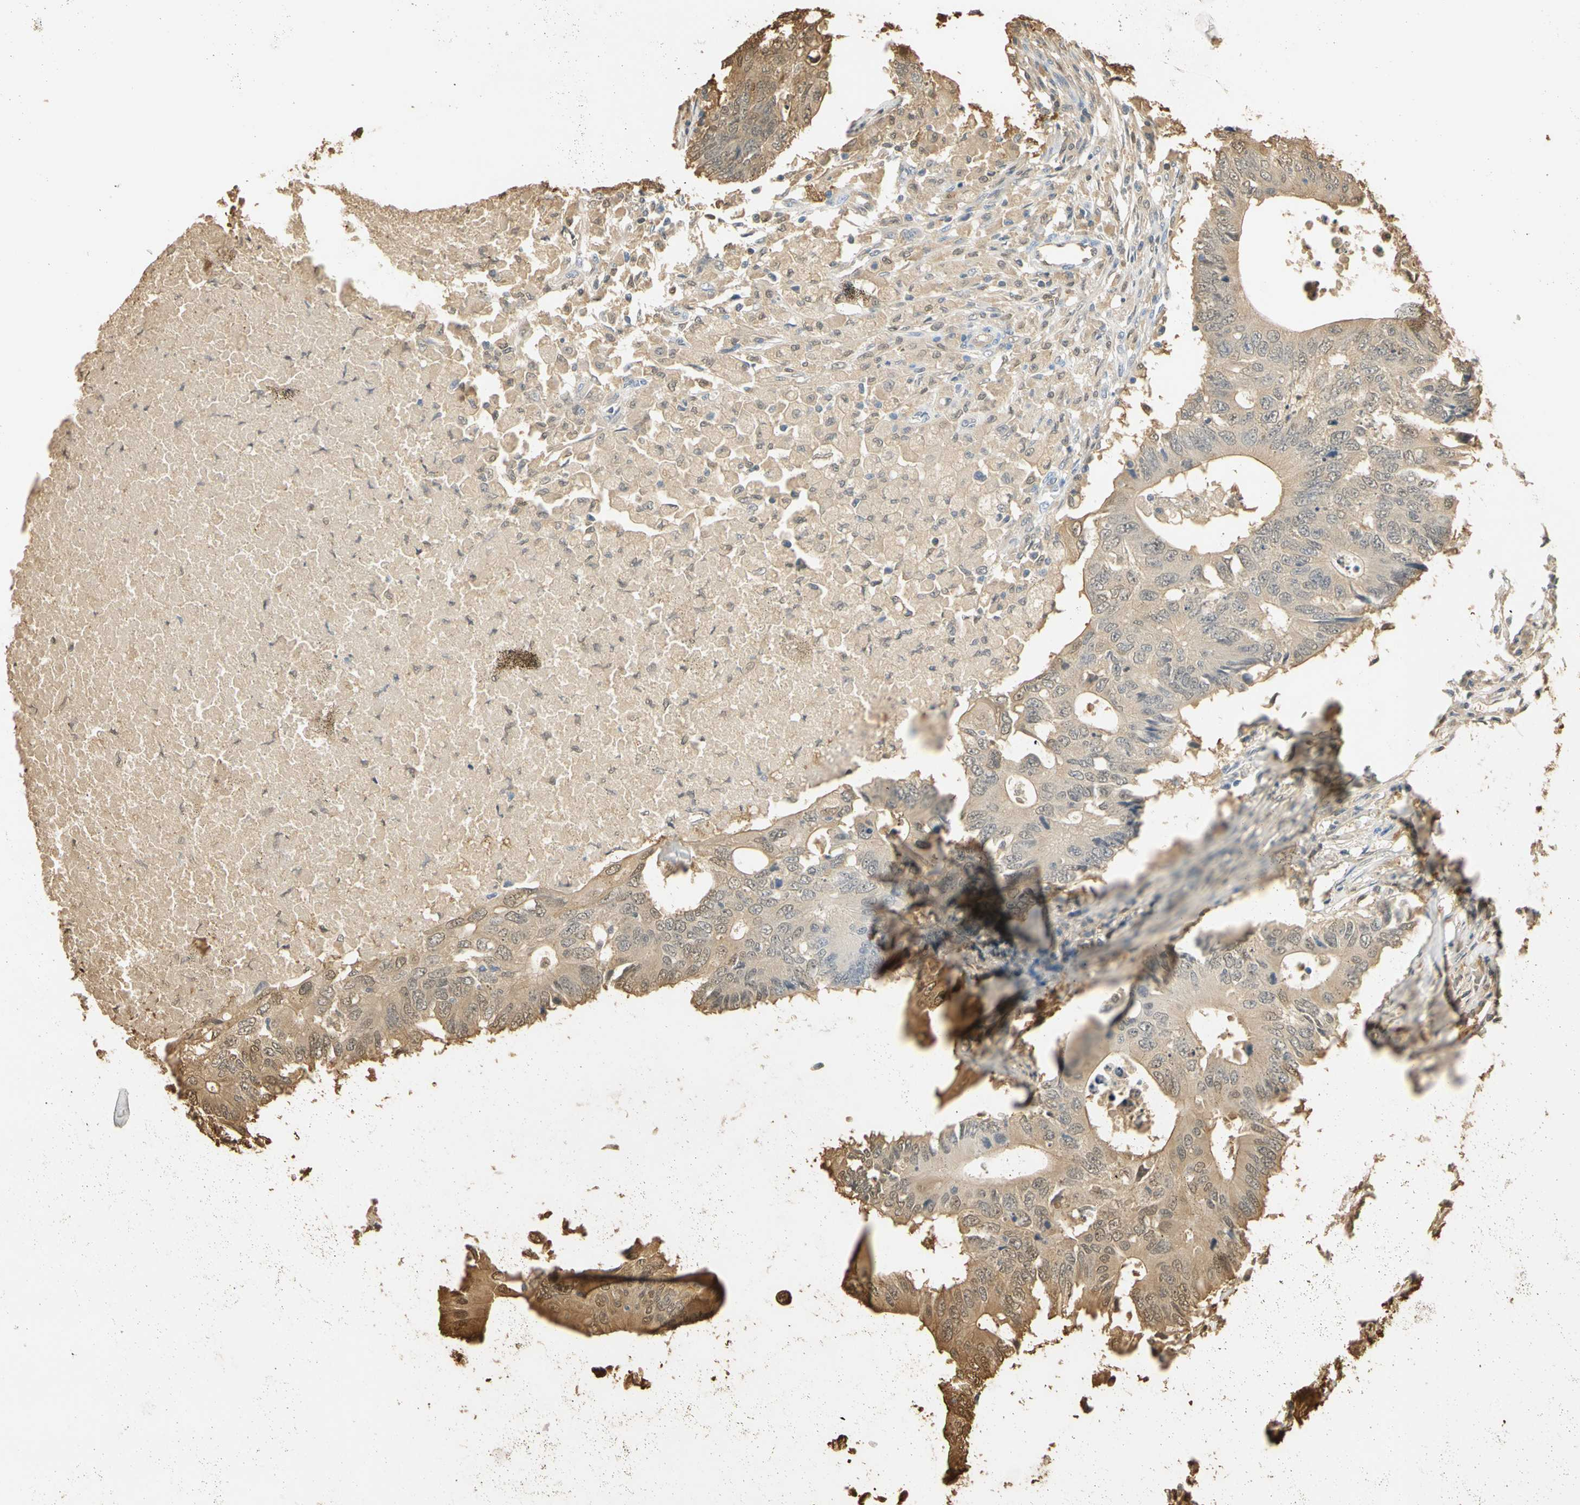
{"staining": {"intensity": "moderate", "quantity": ">75%", "location": "cytoplasmic/membranous,nuclear"}, "tissue": "colorectal cancer", "cell_type": "Tumor cells", "image_type": "cancer", "snomed": [{"axis": "morphology", "description": "Adenocarcinoma, NOS"}, {"axis": "topography", "description": "Colon"}], "caption": "Immunohistochemistry (IHC) of human colorectal cancer shows medium levels of moderate cytoplasmic/membranous and nuclear positivity in approximately >75% of tumor cells.", "gene": "S100A6", "patient": {"sex": "male", "age": 71}}